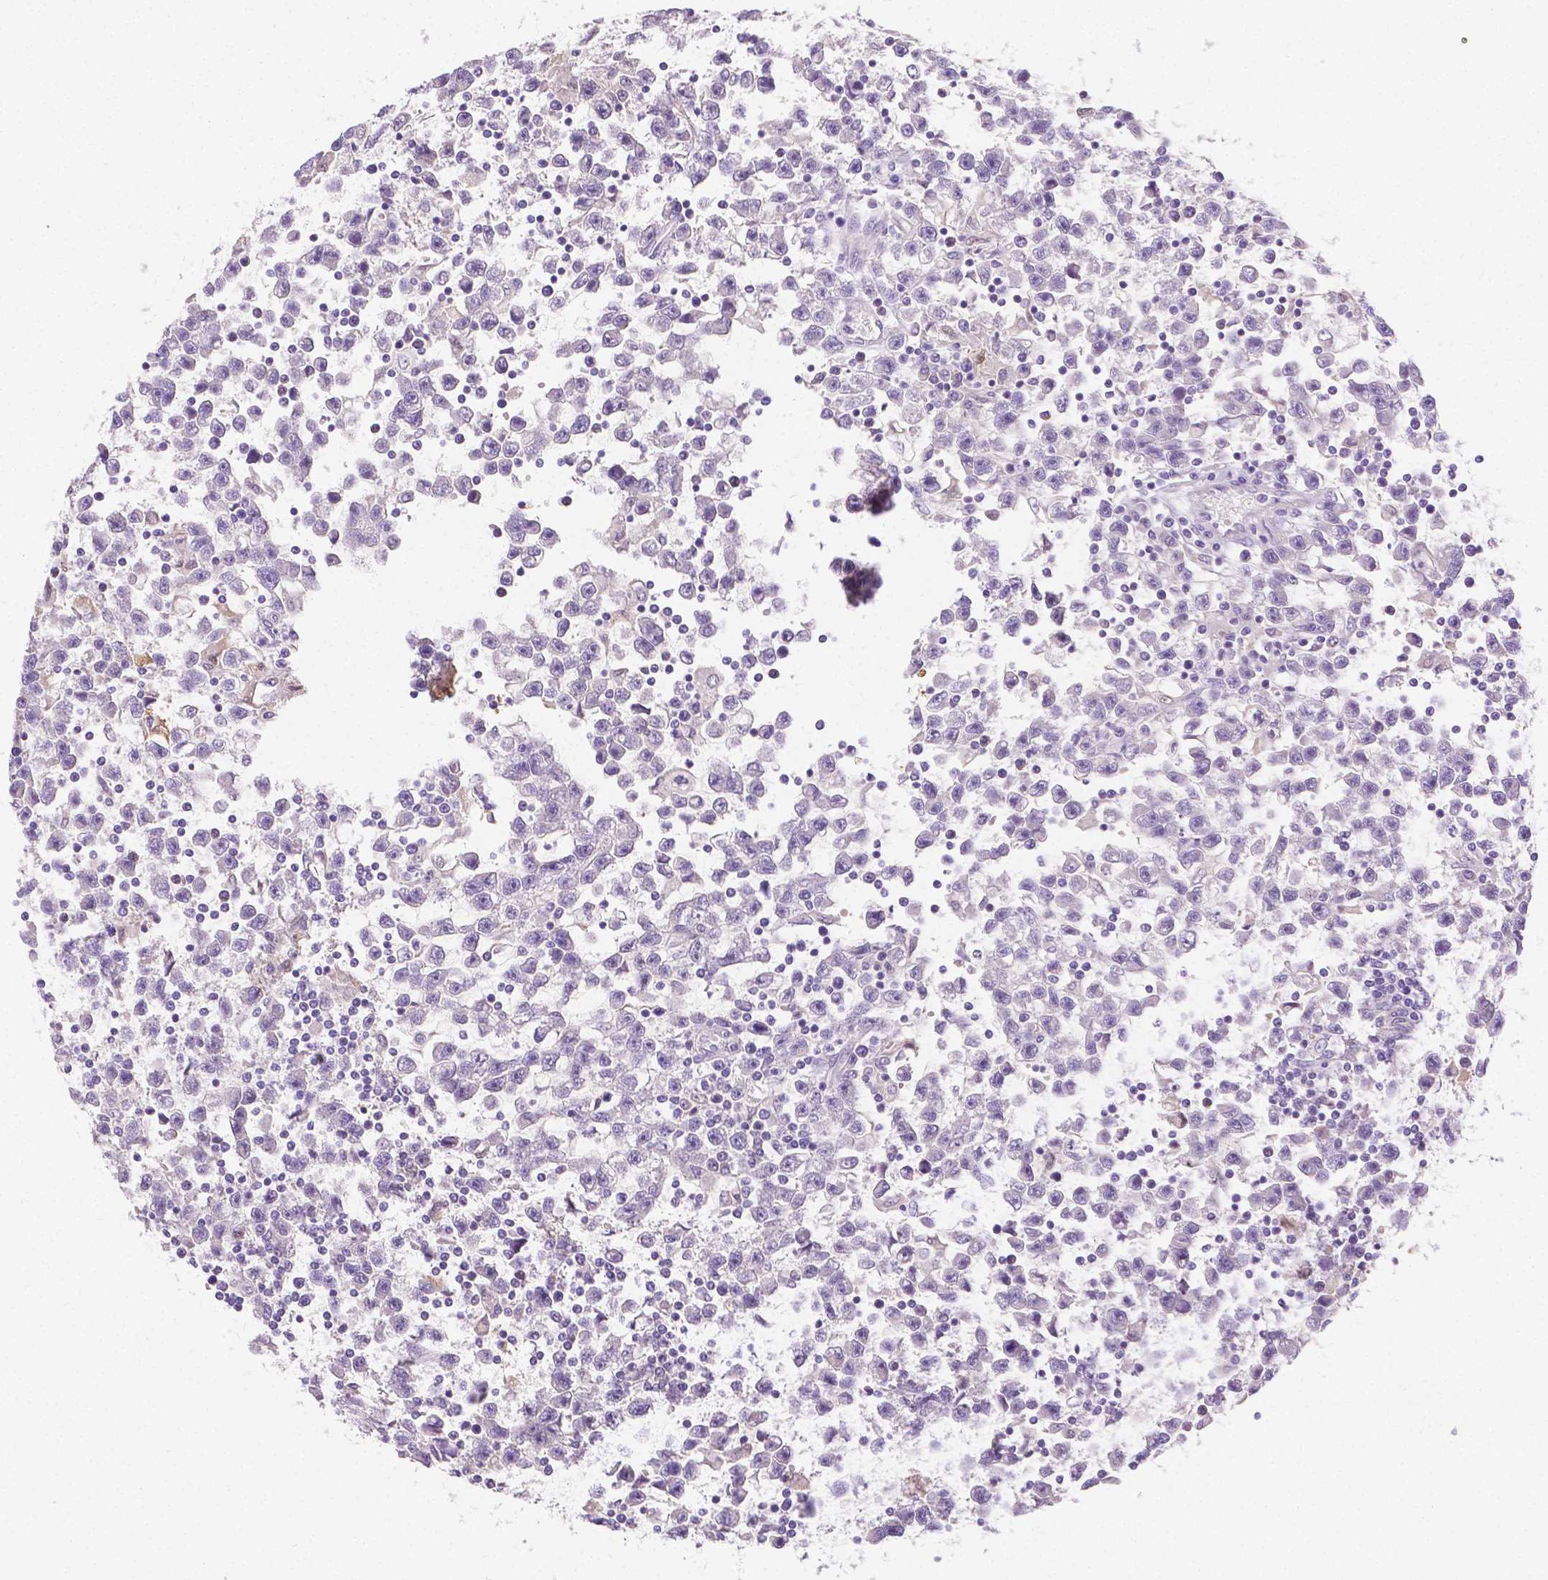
{"staining": {"intensity": "negative", "quantity": "none", "location": "none"}, "tissue": "testis cancer", "cell_type": "Tumor cells", "image_type": "cancer", "snomed": [{"axis": "morphology", "description": "Seminoma, NOS"}, {"axis": "topography", "description": "Testis"}], "caption": "The histopathology image exhibits no staining of tumor cells in testis cancer.", "gene": "NXPH2", "patient": {"sex": "male", "age": 31}}